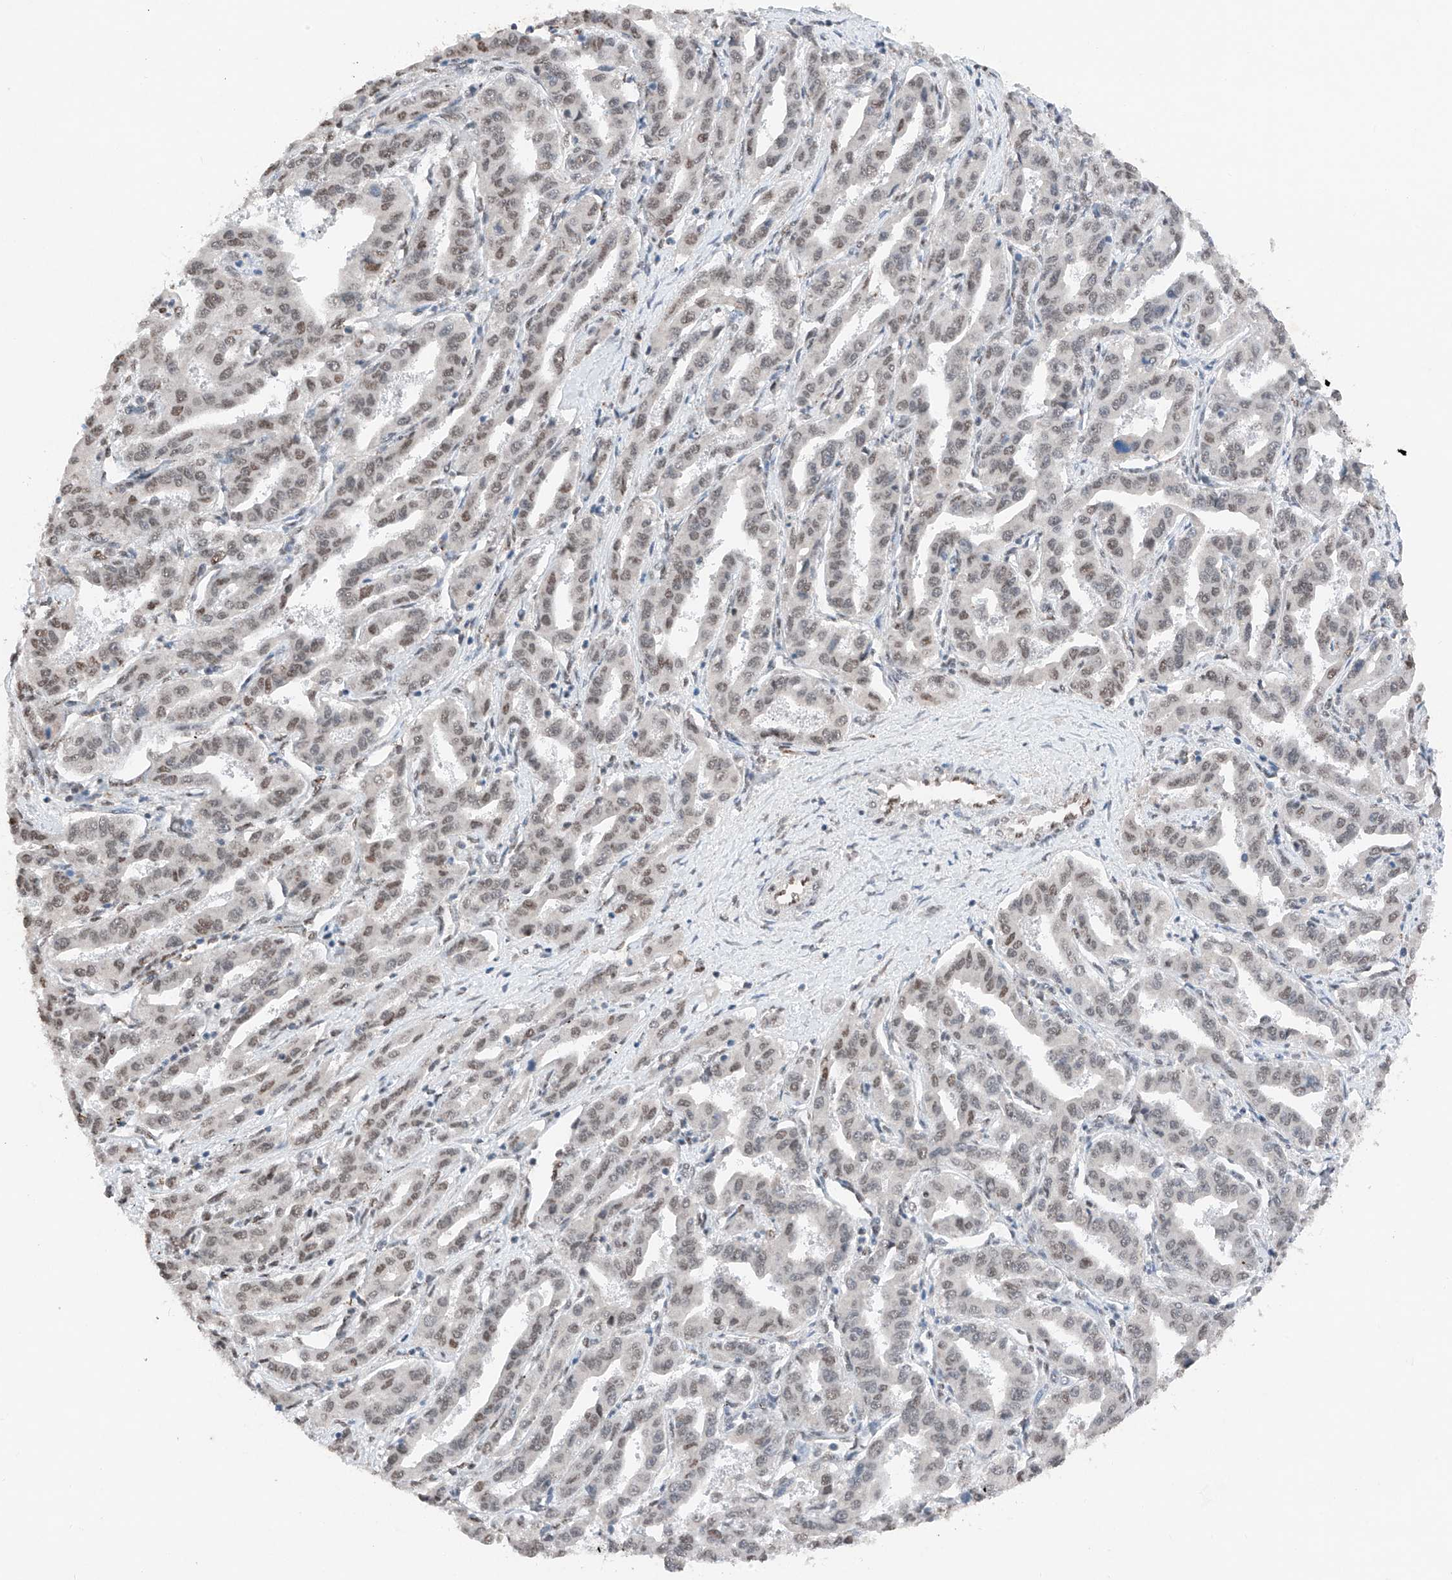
{"staining": {"intensity": "weak", "quantity": ">75%", "location": "nuclear"}, "tissue": "liver cancer", "cell_type": "Tumor cells", "image_type": "cancer", "snomed": [{"axis": "morphology", "description": "Cholangiocarcinoma"}, {"axis": "topography", "description": "Liver"}], "caption": "Tumor cells display weak nuclear positivity in approximately >75% of cells in cholangiocarcinoma (liver).", "gene": "TBX4", "patient": {"sex": "male", "age": 59}}